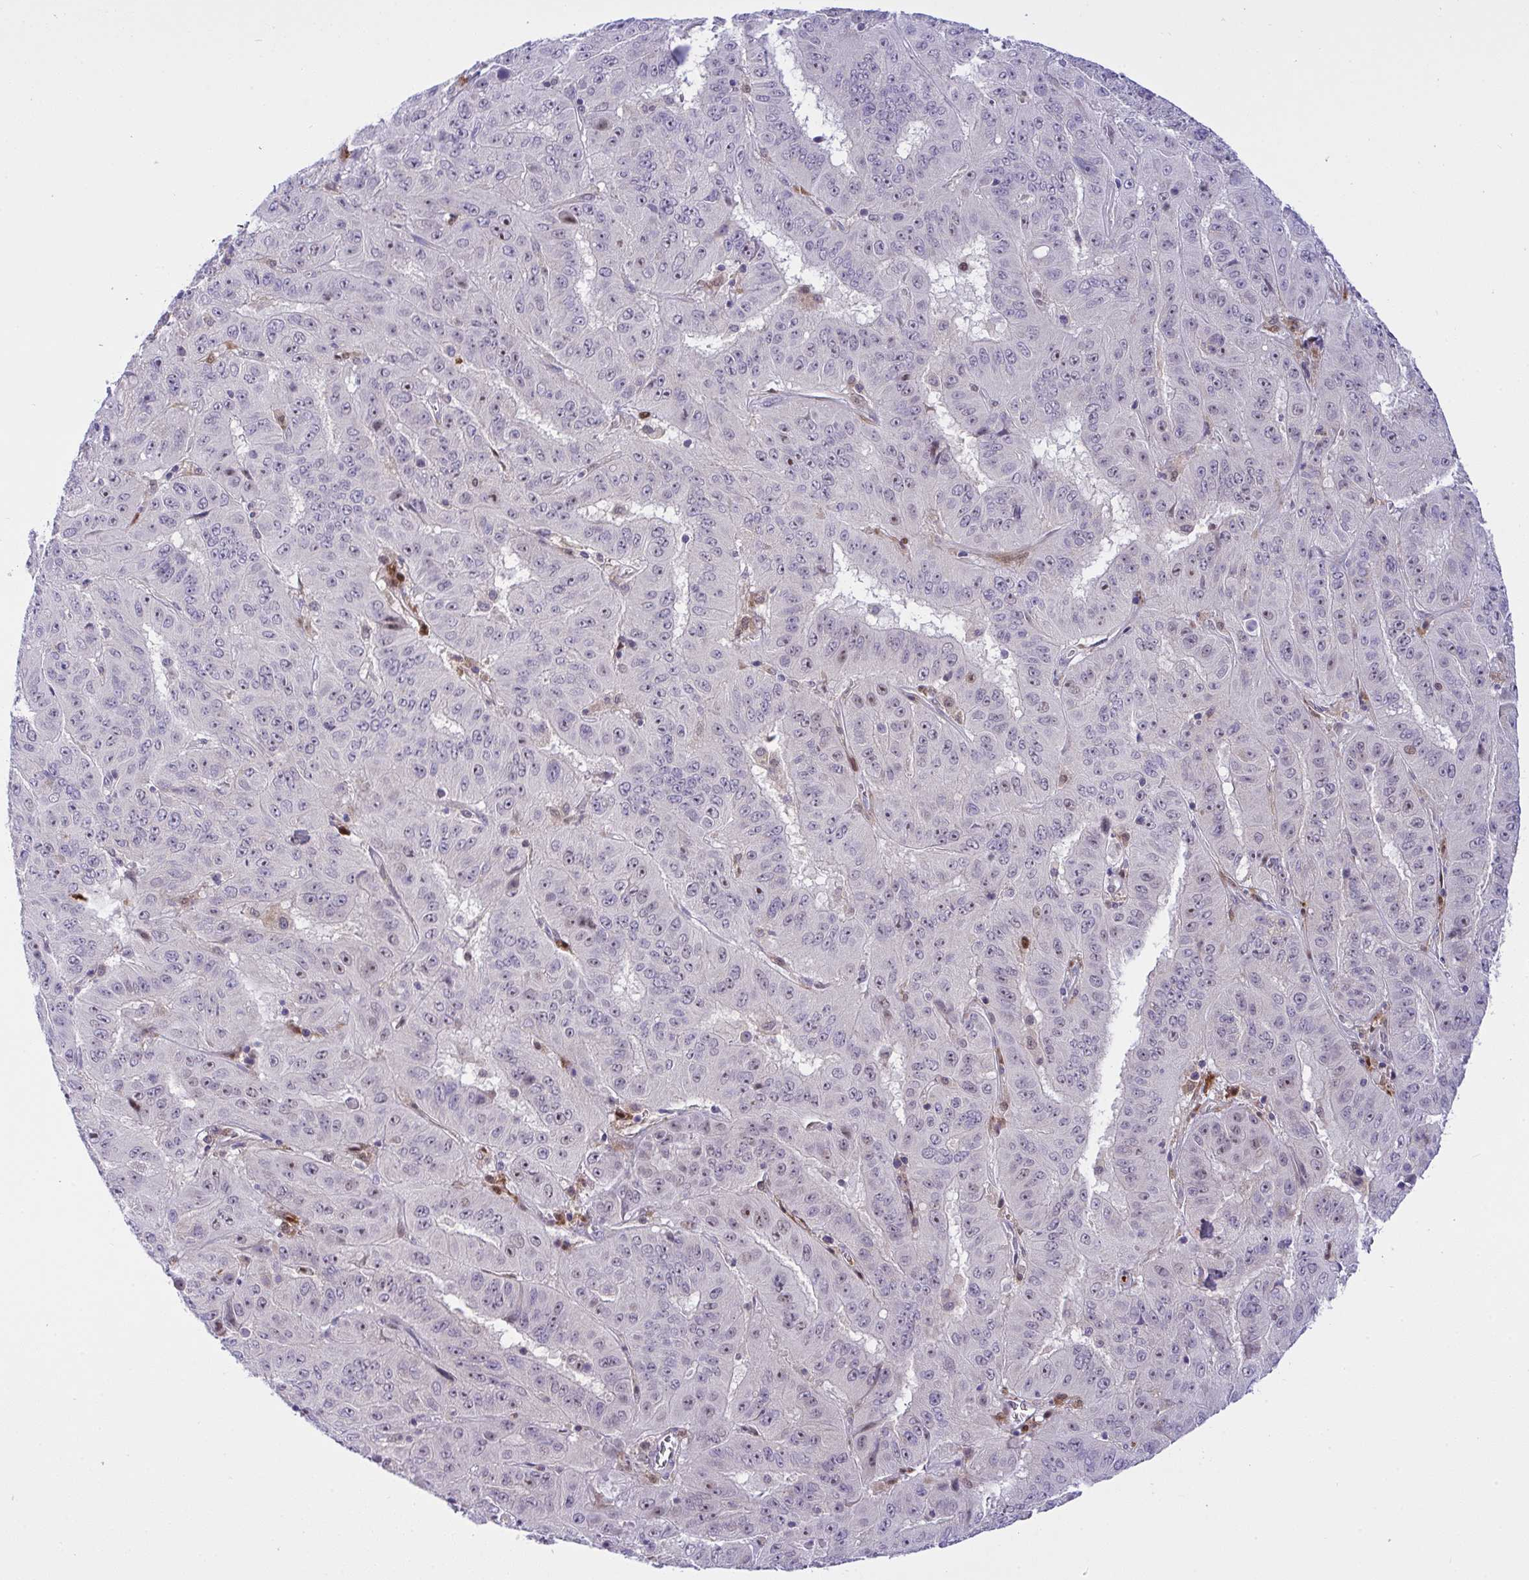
{"staining": {"intensity": "weak", "quantity": "<25%", "location": "nuclear"}, "tissue": "pancreatic cancer", "cell_type": "Tumor cells", "image_type": "cancer", "snomed": [{"axis": "morphology", "description": "Adenocarcinoma, NOS"}, {"axis": "topography", "description": "Pancreas"}], "caption": "Immunohistochemical staining of adenocarcinoma (pancreatic) shows no significant expression in tumor cells. The staining was performed using DAB to visualize the protein expression in brown, while the nuclei were stained in blue with hematoxylin (Magnification: 20x).", "gene": "ZNF554", "patient": {"sex": "male", "age": 63}}